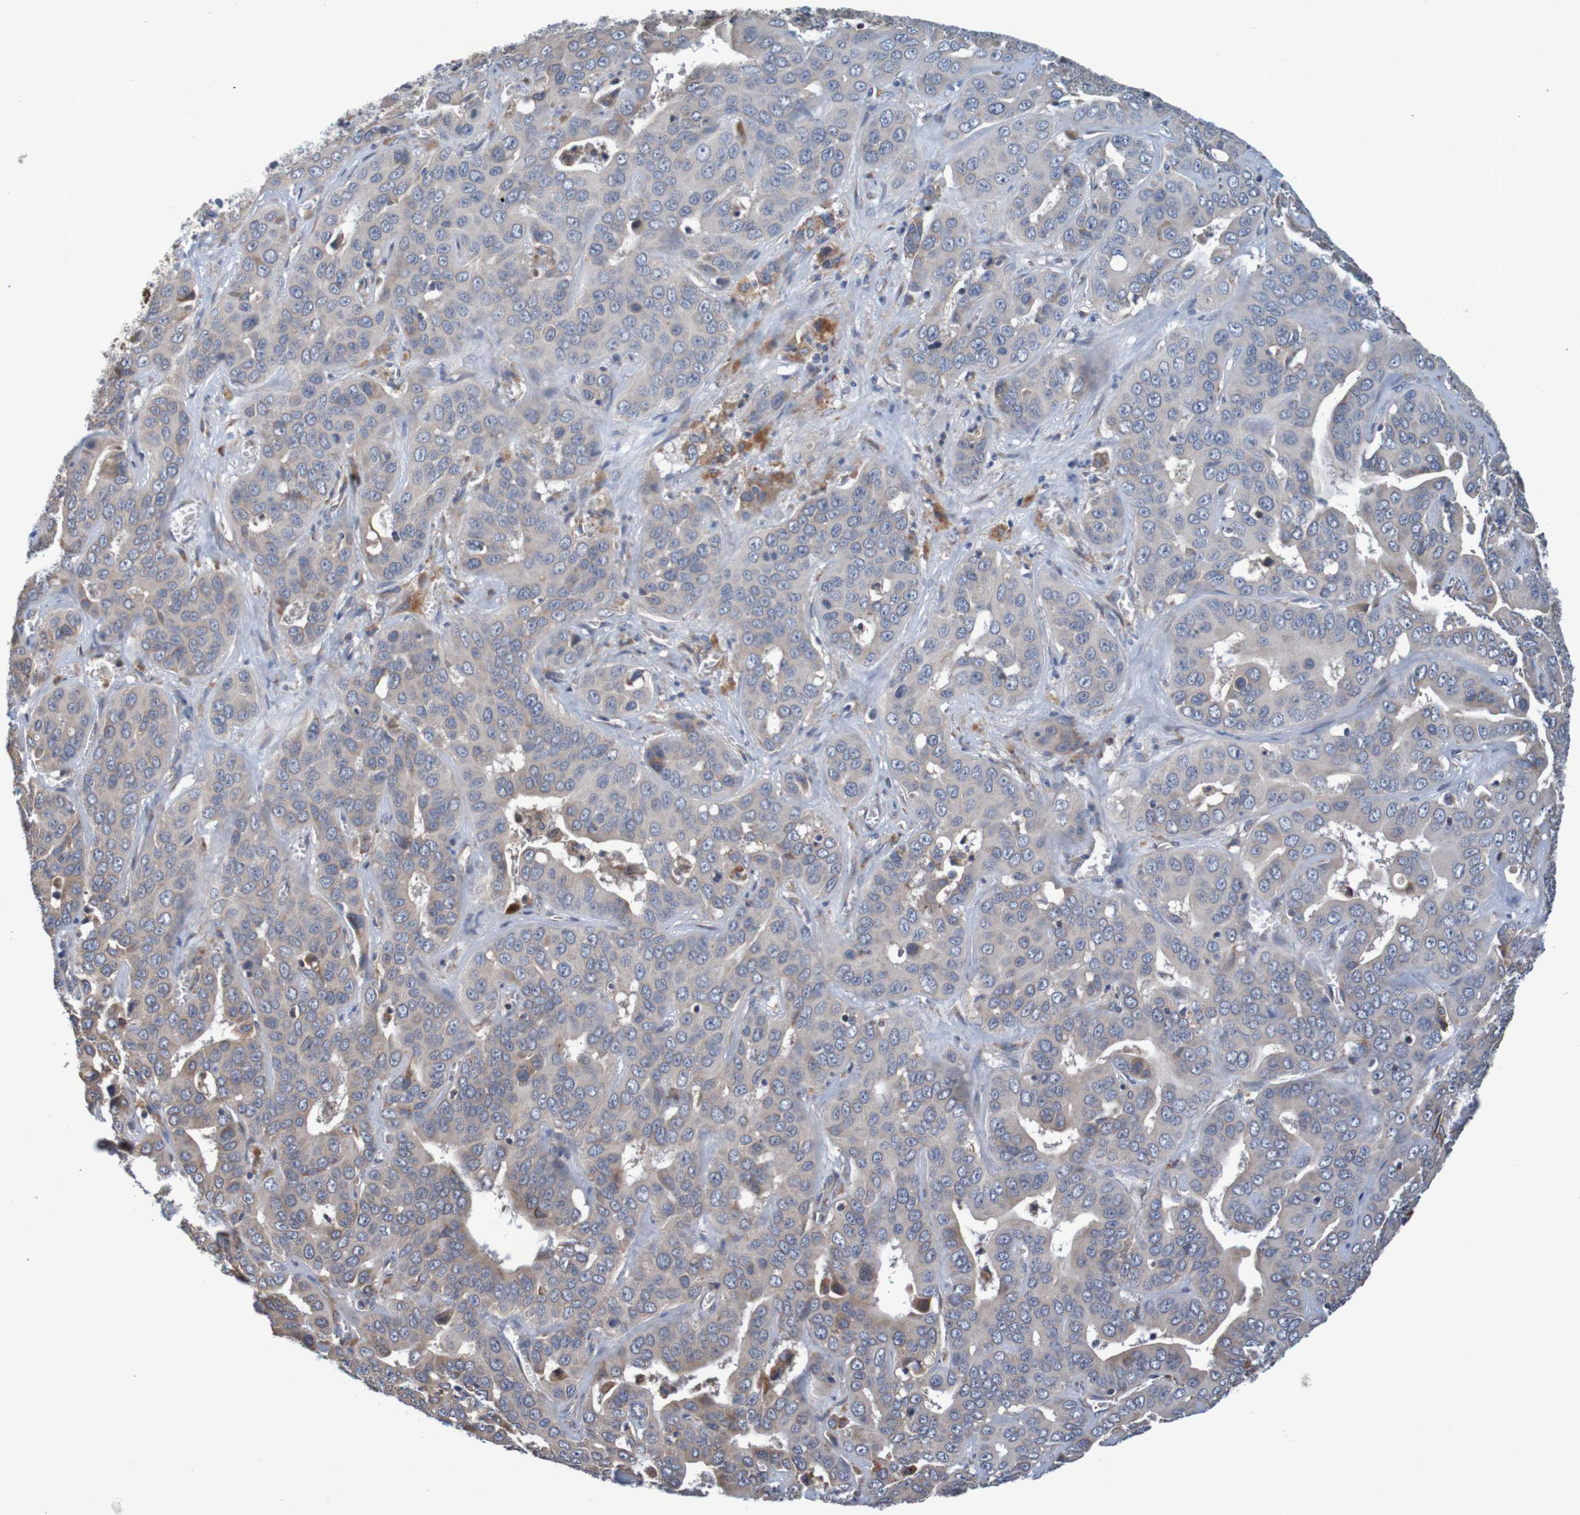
{"staining": {"intensity": "weak", "quantity": ">75%", "location": "cytoplasmic/membranous"}, "tissue": "liver cancer", "cell_type": "Tumor cells", "image_type": "cancer", "snomed": [{"axis": "morphology", "description": "Cholangiocarcinoma"}, {"axis": "topography", "description": "Liver"}], "caption": "Brown immunohistochemical staining in liver cancer demonstrates weak cytoplasmic/membranous positivity in about >75% of tumor cells.", "gene": "CLDN18", "patient": {"sex": "female", "age": 52}}